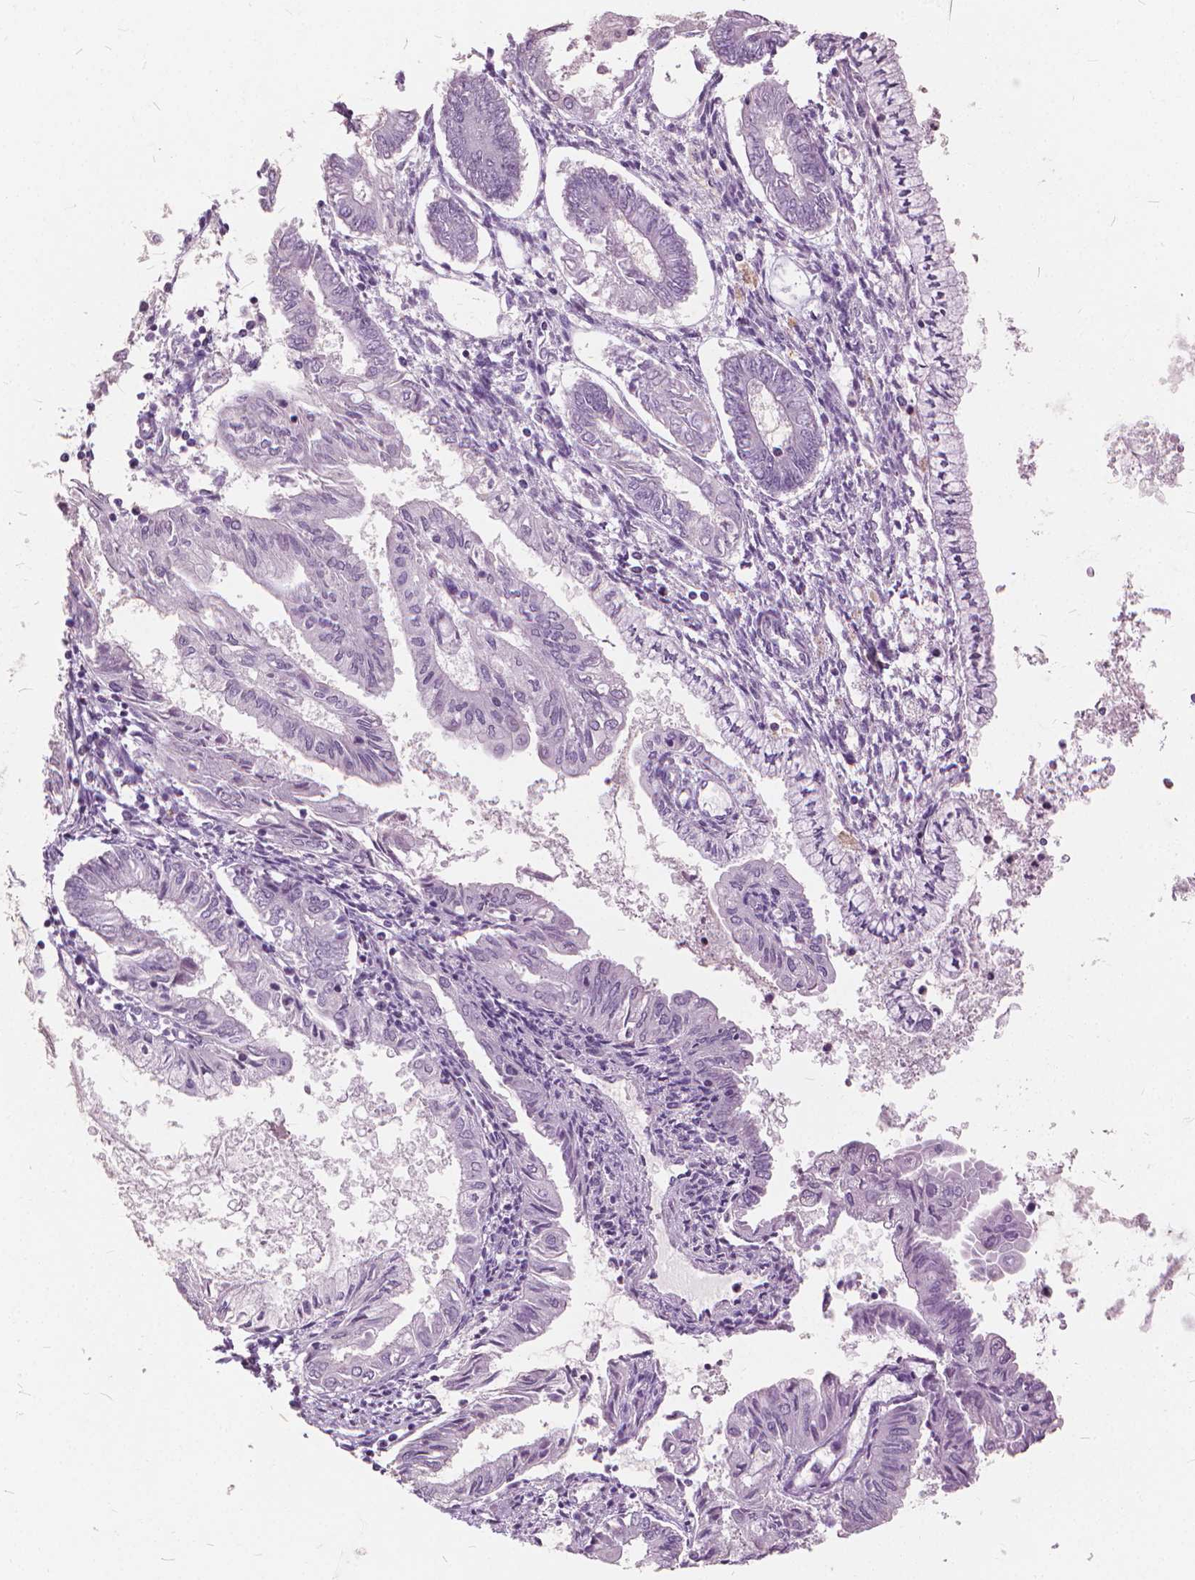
{"staining": {"intensity": "negative", "quantity": "none", "location": "none"}, "tissue": "endometrial cancer", "cell_type": "Tumor cells", "image_type": "cancer", "snomed": [{"axis": "morphology", "description": "Adenocarcinoma, NOS"}, {"axis": "topography", "description": "Endometrium"}], "caption": "Histopathology image shows no protein expression in tumor cells of adenocarcinoma (endometrial) tissue.", "gene": "STAT5B", "patient": {"sex": "female", "age": 68}}